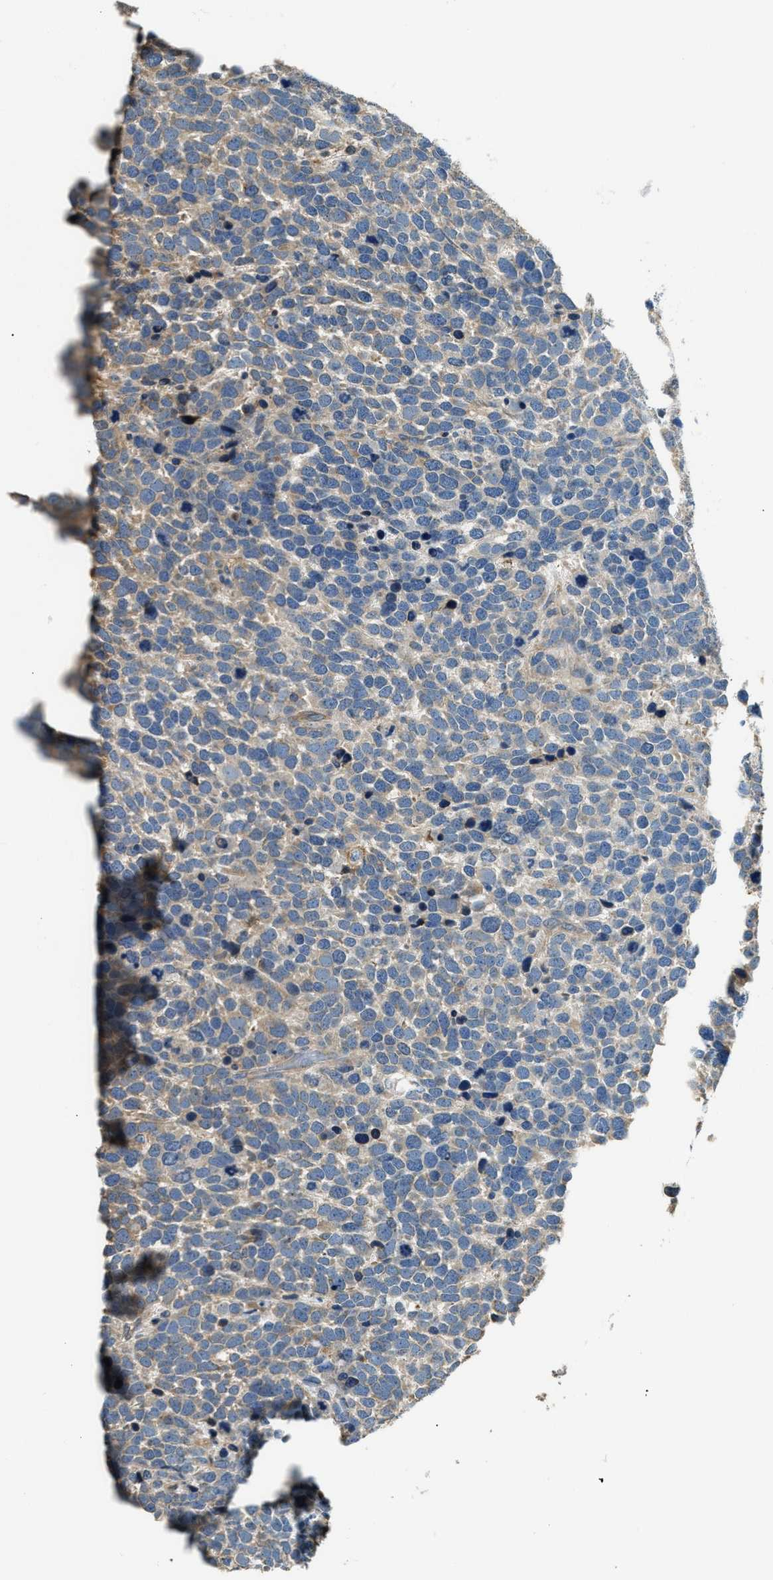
{"staining": {"intensity": "weak", "quantity": ">75%", "location": "cytoplasmic/membranous"}, "tissue": "urothelial cancer", "cell_type": "Tumor cells", "image_type": "cancer", "snomed": [{"axis": "morphology", "description": "Urothelial carcinoma, High grade"}, {"axis": "topography", "description": "Urinary bladder"}], "caption": "Protein analysis of urothelial cancer tissue reveals weak cytoplasmic/membranous expression in about >75% of tumor cells.", "gene": "ANXA3", "patient": {"sex": "female", "age": 82}}